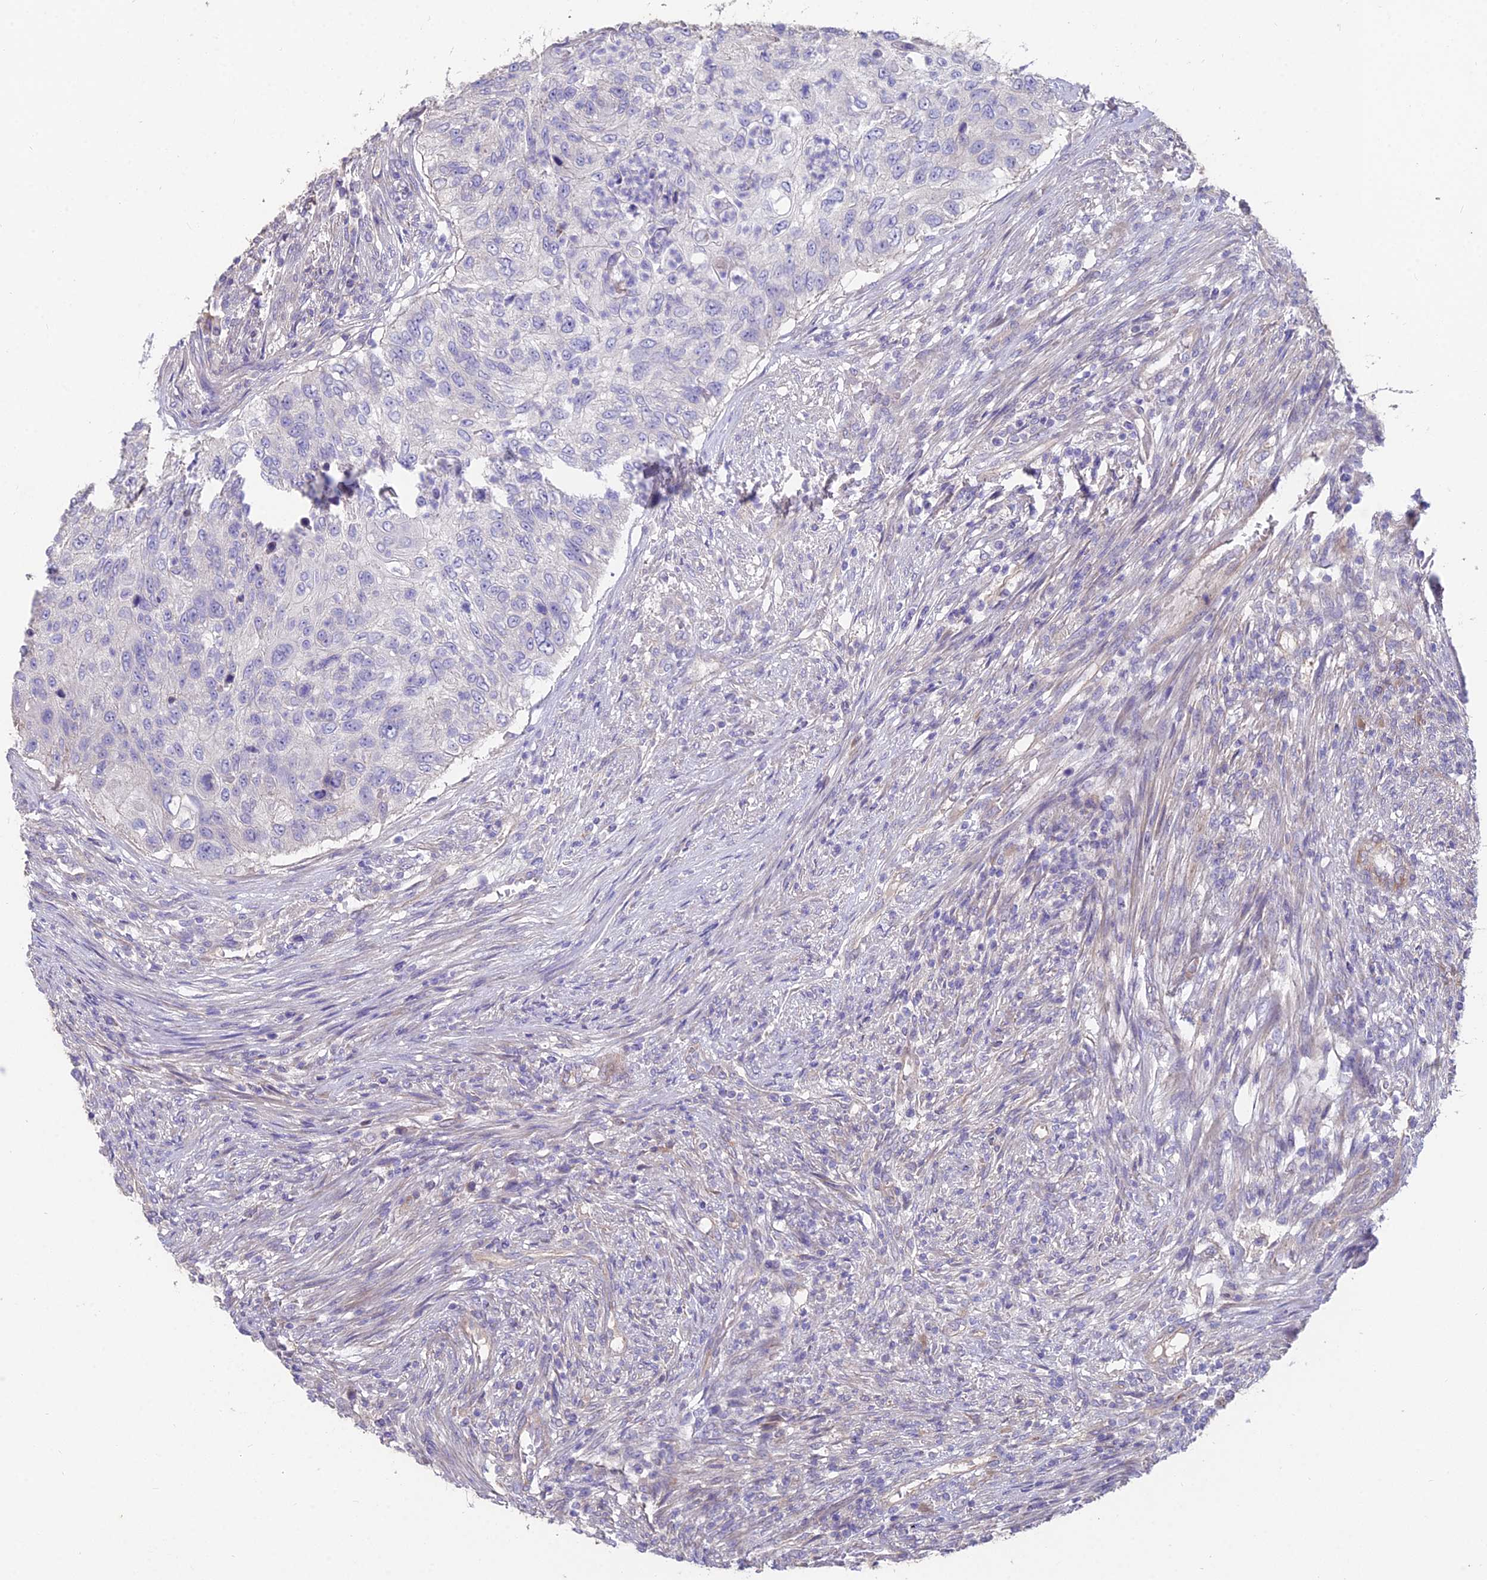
{"staining": {"intensity": "negative", "quantity": "none", "location": "none"}, "tissue": "urothelial cancer", "cell_type": "Tumor cells", "image_type": "cancer", "snomed": [{"axis": "morphology", "description": "Urothelial carcinoma, High grade"}, {"axis": "topography", "description": "Urinary bladder"}], "caption": "Immunohistochemical staining of human high-grade urothelial carcinoma exhibits no significant expression in tumor cells. (Immunohistochemistry (ihc), brightfield microscopy, high magnification).", "gene": "FAM168B", "patient": {"sex": "female", "age": 60}}